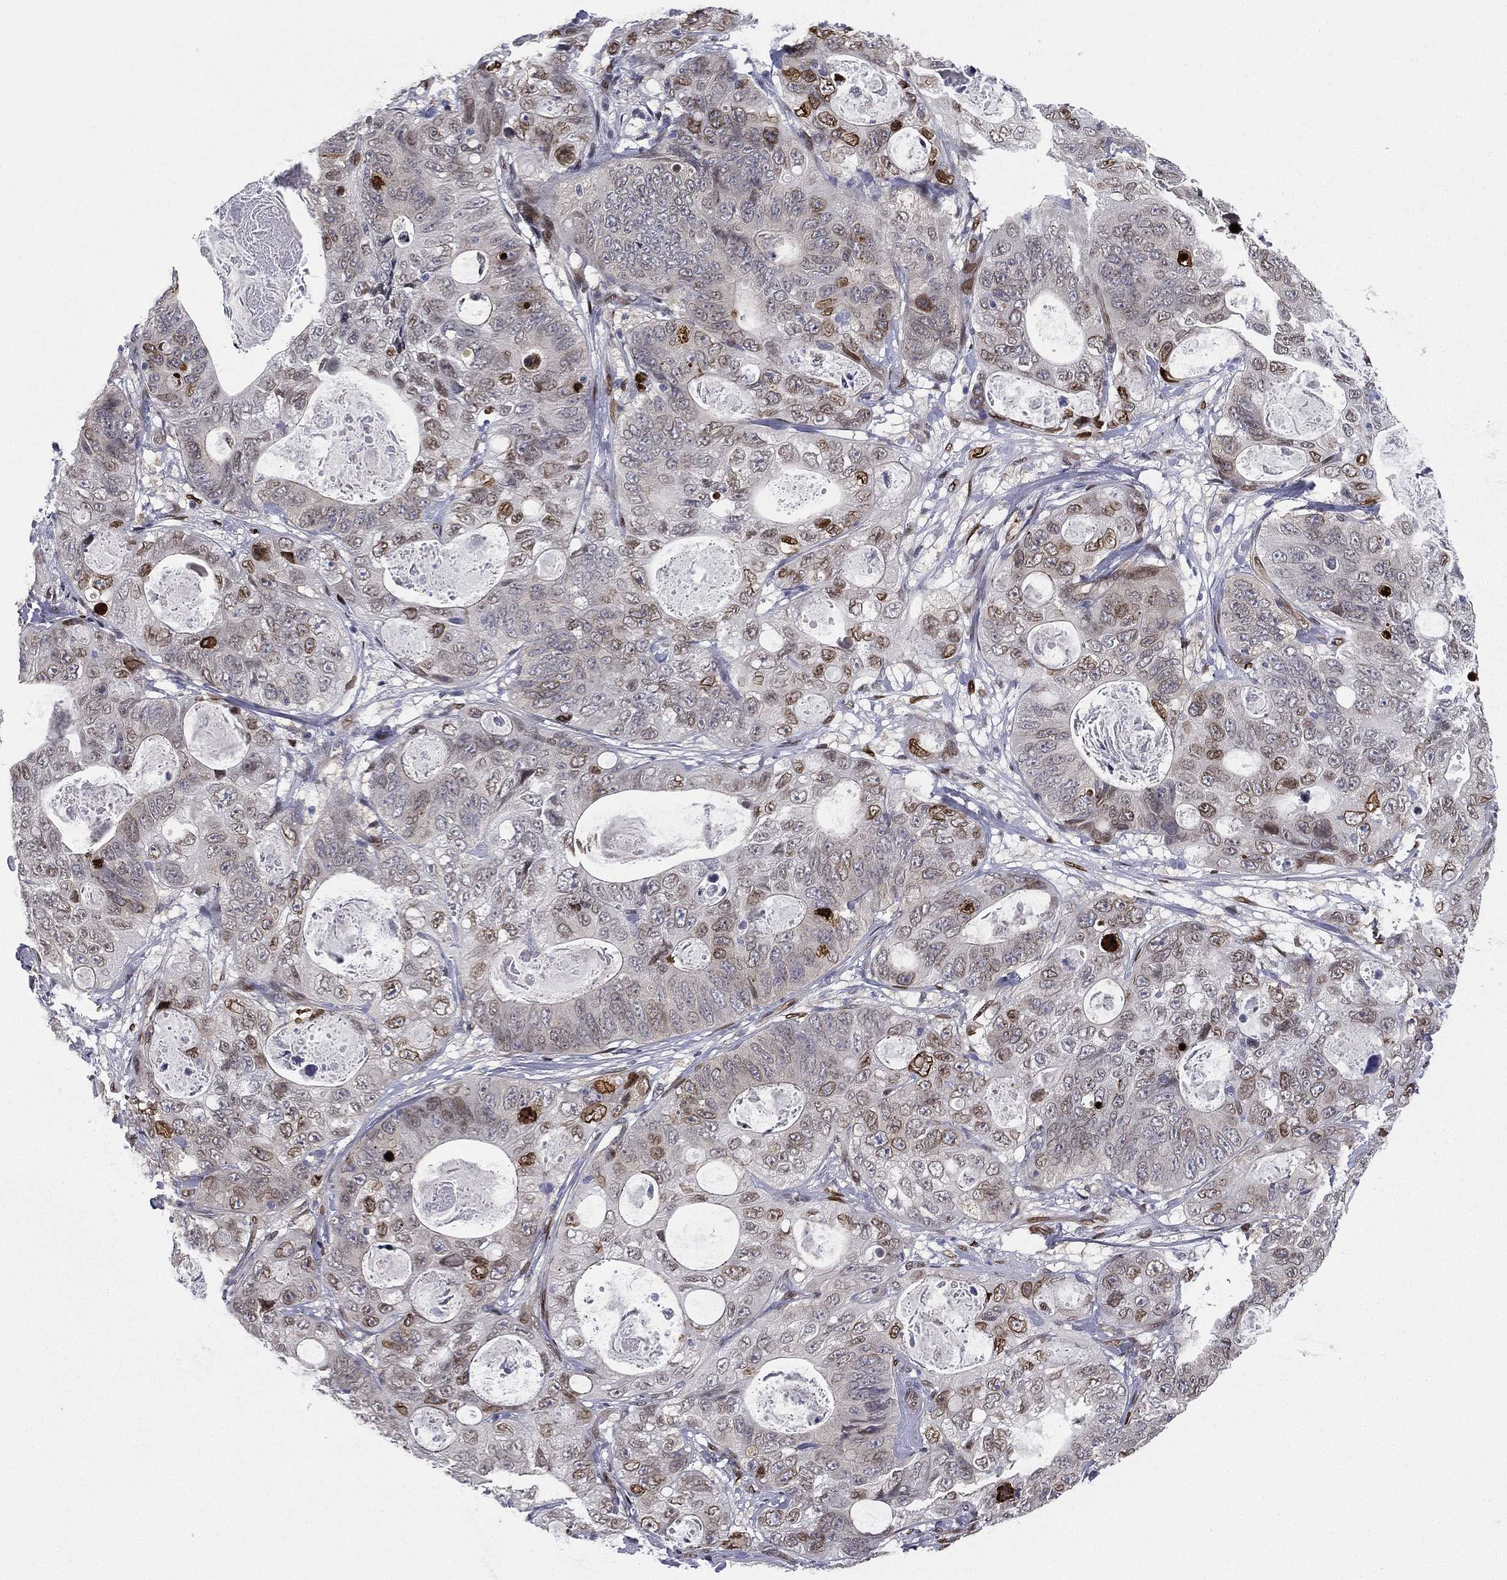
{"staining": {"intensity": "moderate", "quantity": "25%-75%", "location": "nuclear"}, "tissue": "stomach cancer", "cell_type": "Tumor cells", "image_type": "cancer", "snomed": [{"axis": "morphology", "description": "Normal tissue, NOS"}, {"axis": "morphology", "description": "Adenocarcinoma, NOS"}, {"axis": "topography", "description": "Stomach"}], "caption": "A histopathology image of stomach cancer stained for a protein displays moderate nuclear brown staining in tumor cells.", "gene": "LMNB1", "patient": {"sex": "female", "age": 89}}